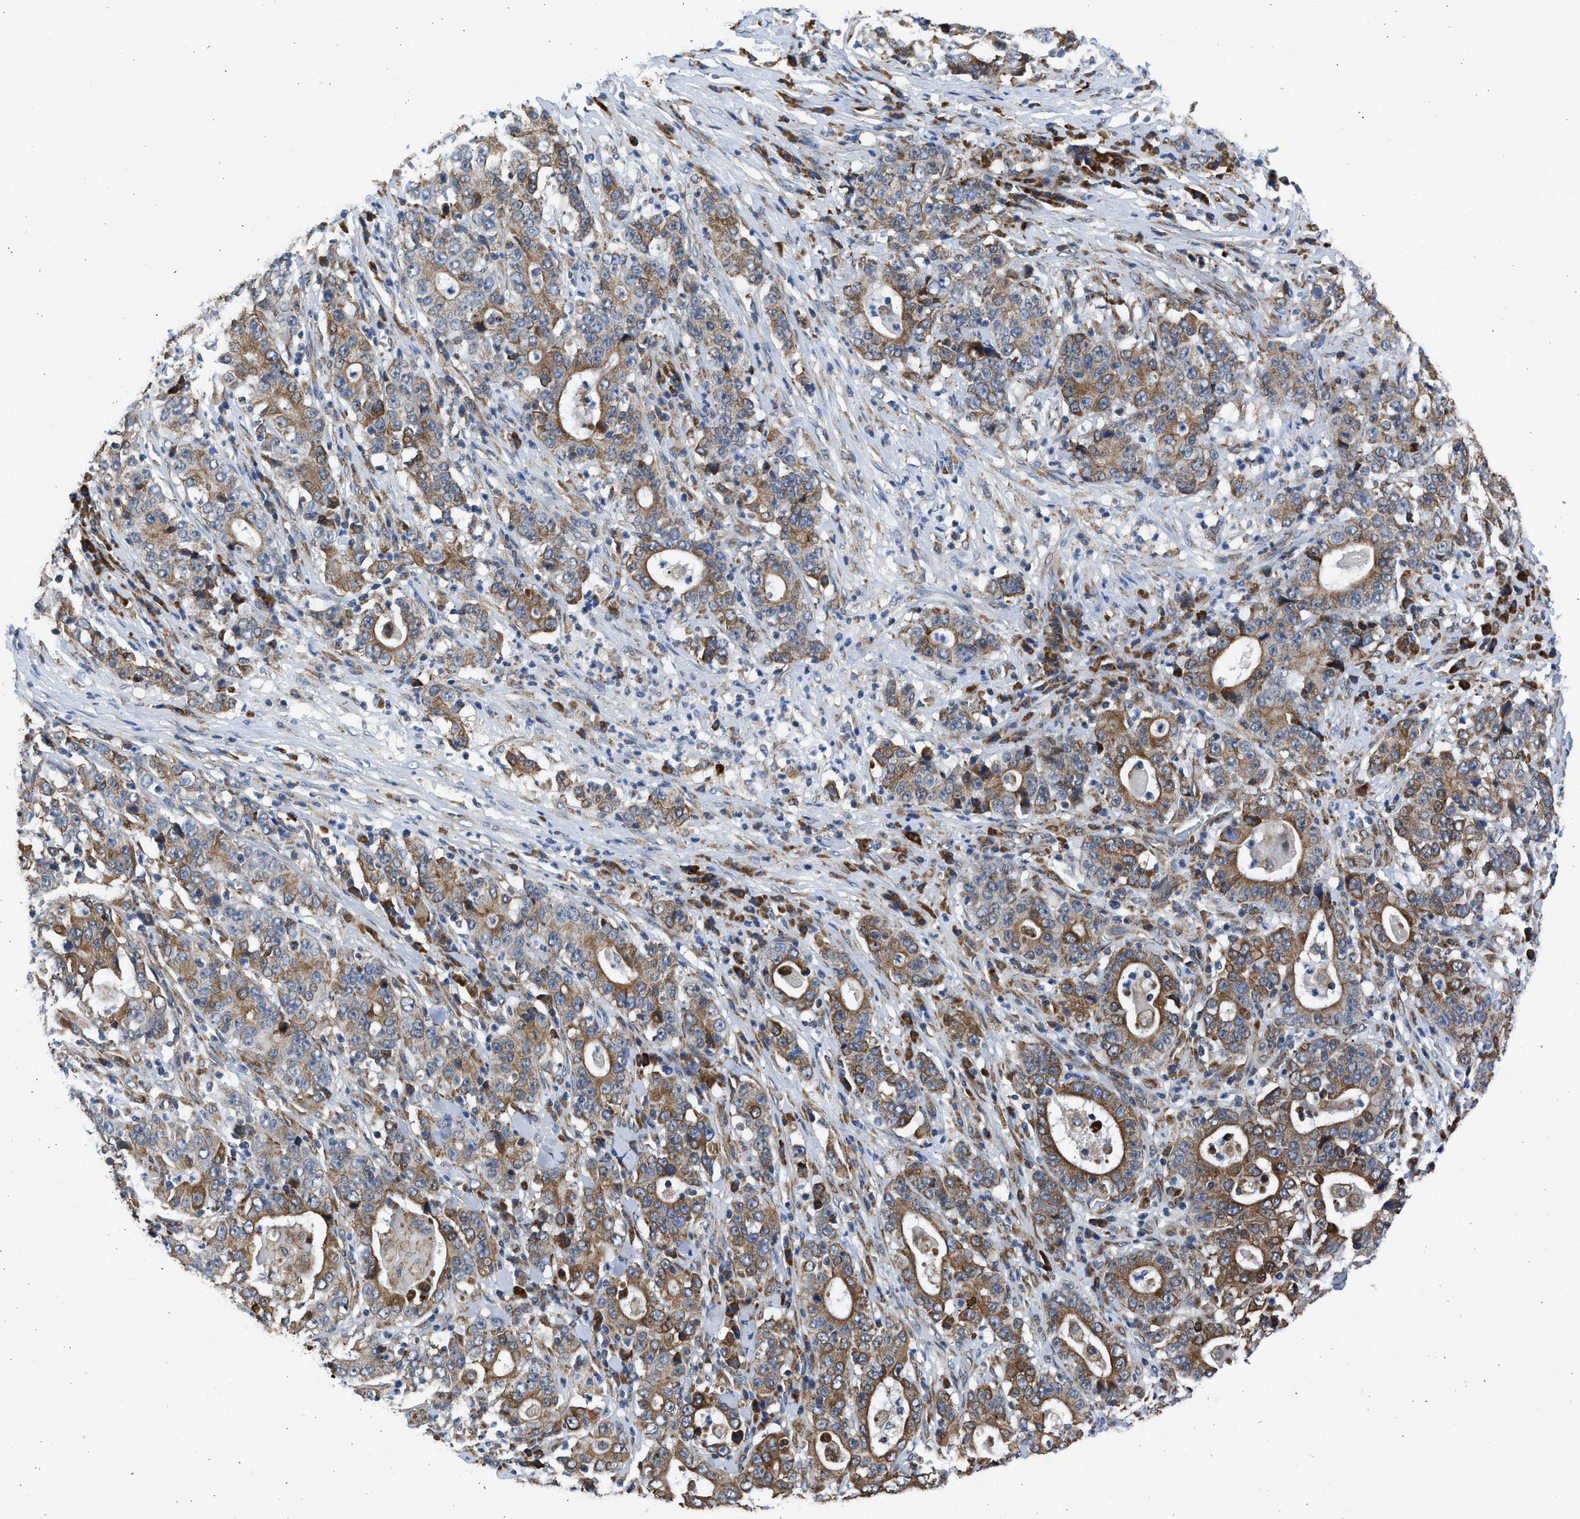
{"staining": {"intensity": "moderate", "quantity": ">75%", "location": "cytoplasmic/membranous"}, "tissue": "stomach cancer", "cell_type": "Tumor cells", "image_type": "cancer", "snomed": [{"axis": "morphology", "description": "Normal tissue, NOS"}, {"axis": "morphology", "description": "Adenocarcinoma, NOS"}, {"axis": "topography", "description": "Stomach, upper"}, {"axis": "topography", "description": "Stomach"}], "caption": "This histopathology image shows immunohistochemistry staining of human adenocarcinoma (stomach), with medium moderate cytoplasmic/membranous staining in approximately >75% of tumor cells.", "gene": "PLD2", "patient": {"sex": "male", "age": 59}}